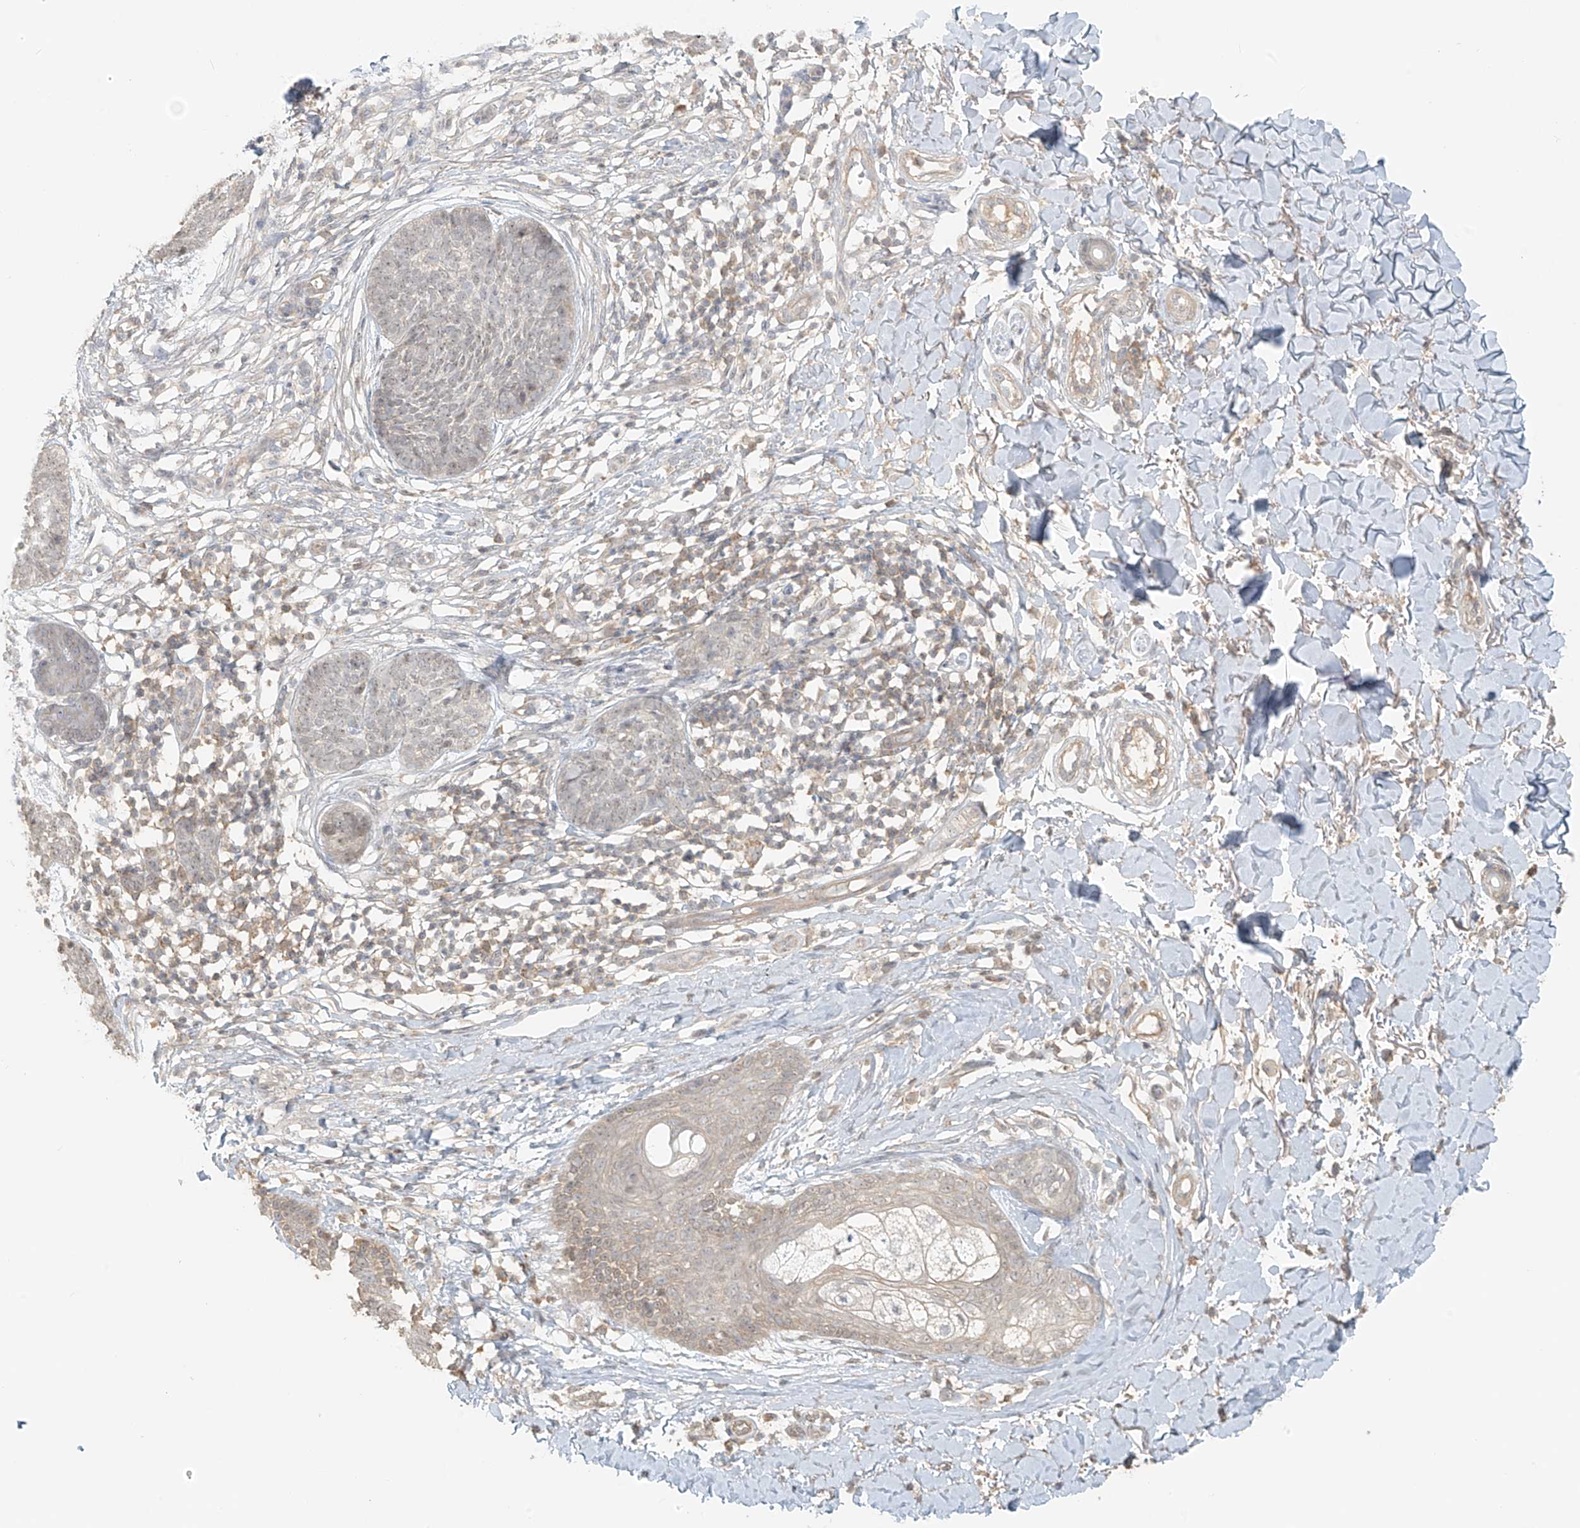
{"staining": {"intensity": "negative", "quantity": "none", "location": "none"}, "tissue": "skin cancer", "cell_type": "Tumor cells", "image_type": "cancer", "snomed": [{"axis": "morphology", "description": "Basal cell carcinoma"}, {"axis": "topography", "description": "Skin"}], "caption": "Immunohistochemistry (IHC) micrograph of neoplastic tissue: human skin cancer (basal cell carcinoma) stained with DAB reveals no significant protein expression in tumor cells.", "gene": "ABCD1", "patient": {"sex": "female", "age": 64}}